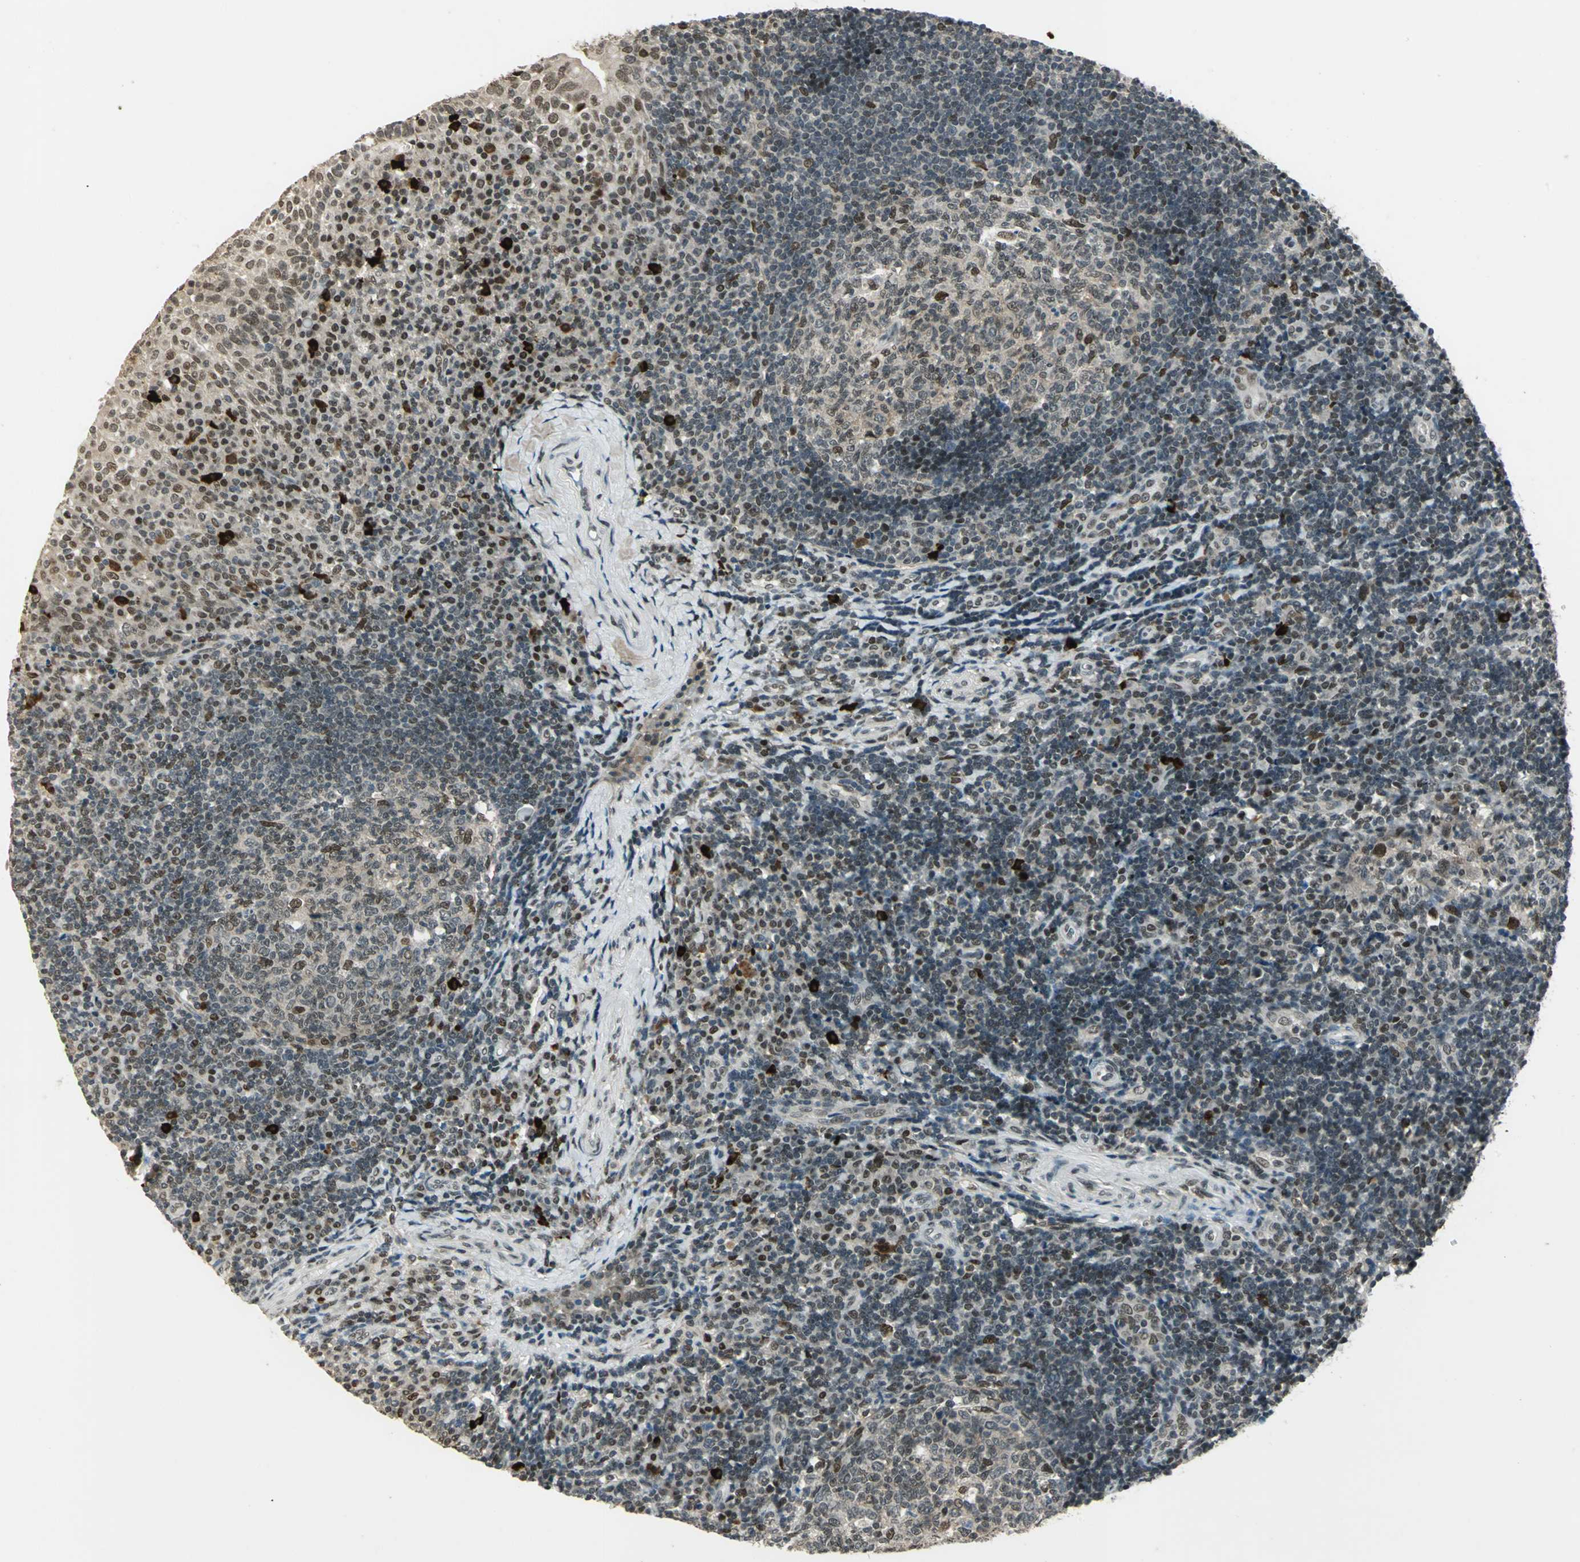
{"staining": {"intensity": "moderate", "quantity": "25%-75%", "location": "nuclear"}, "tissue": "tonsil", "cell_type": "Germinal center cells", "image_type": "normal", "snomed": [{"axis": "morphology", "description": "Normal tissue, NOS"}, {"axis": "topography", "description": "Tonsil"}], "caption": "The micrograph demonstrates staining of benign tonsil, revealing moderate nuclear protein expression (brown color) within germinal center cells.", "gene": "RAD17", "patient": {"sex": "female", "age": 40}}